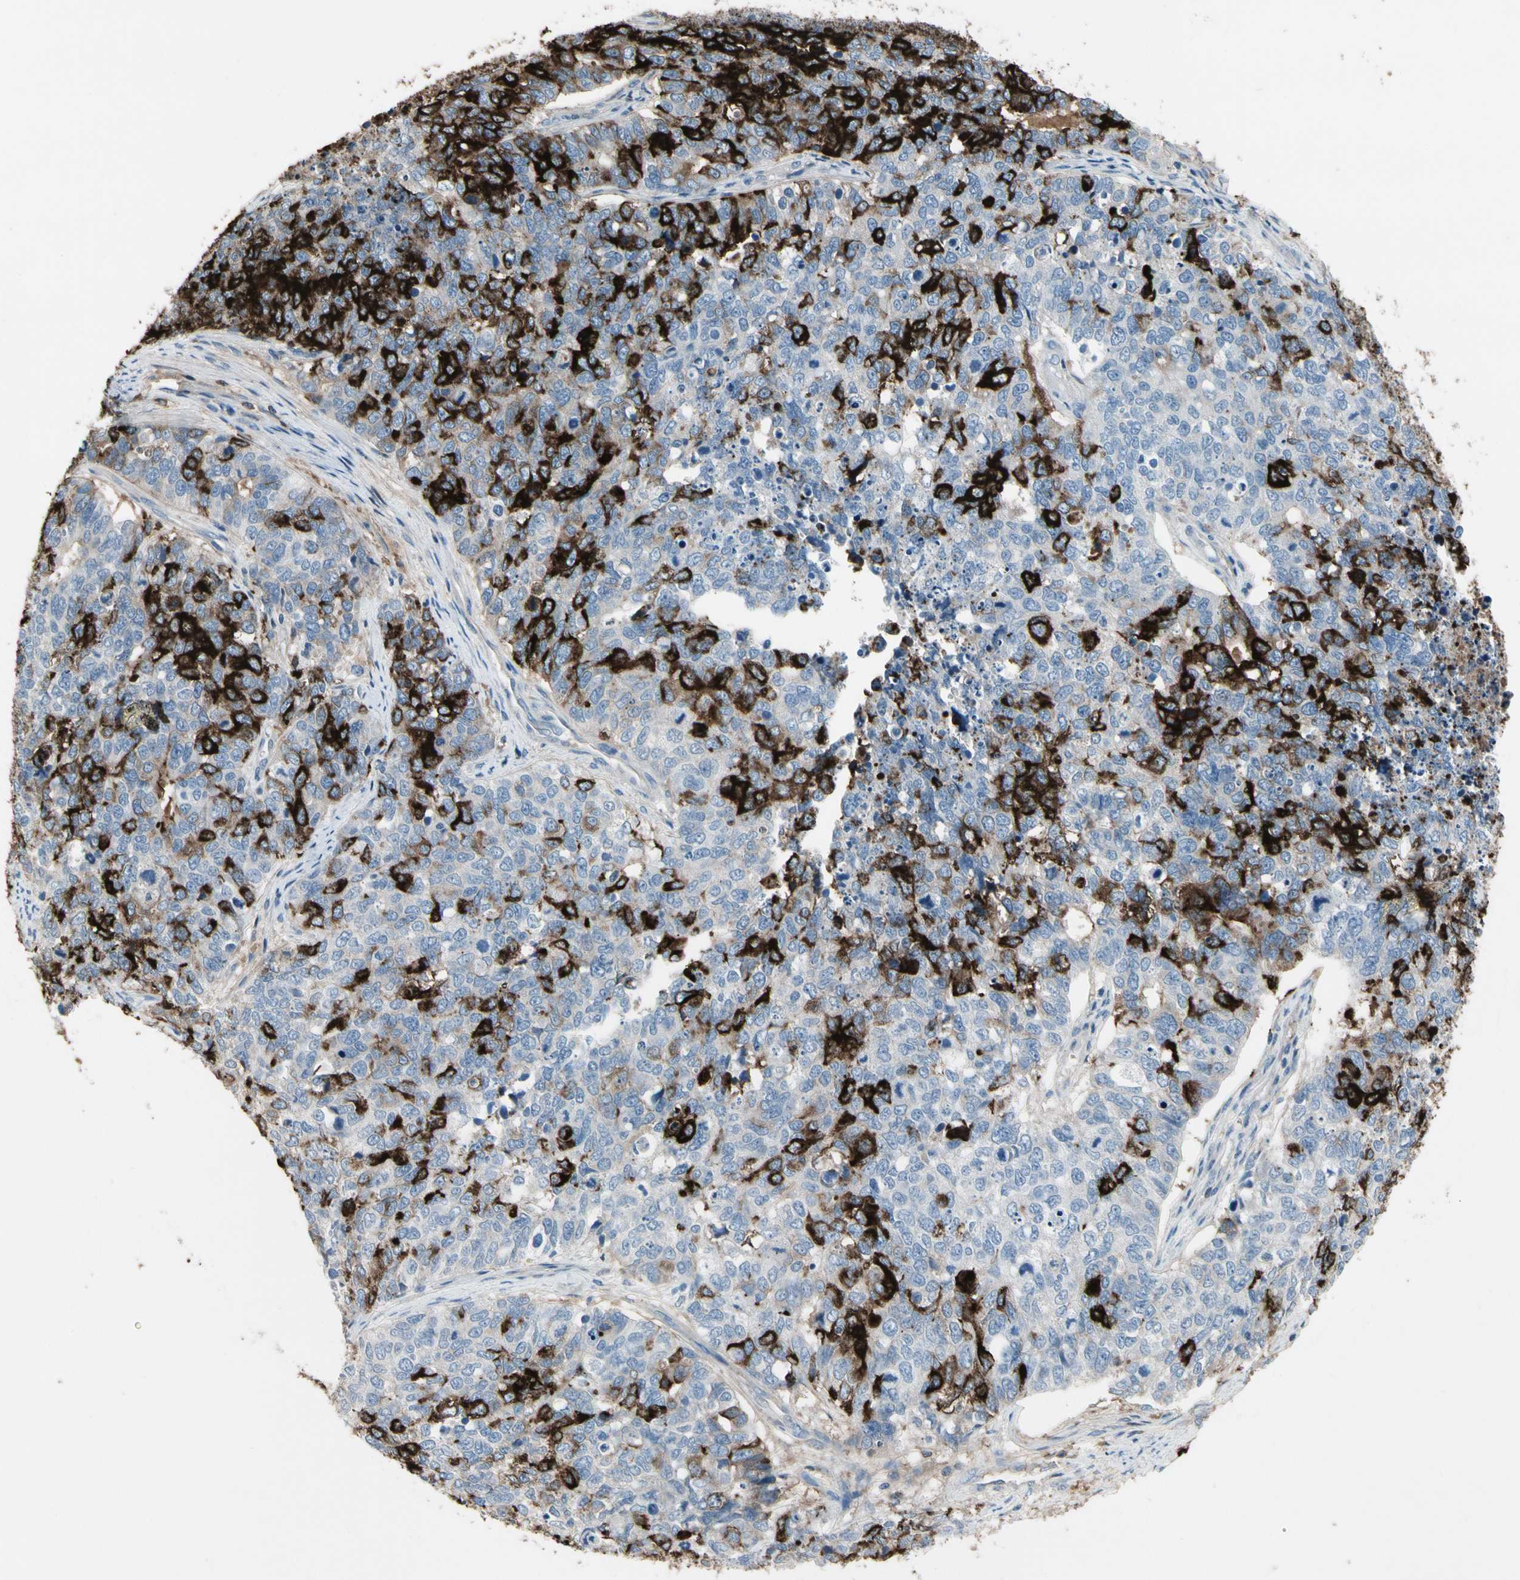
{"staining": {"intensity": "strong", "quantity": "<25%", "location": "cytoplasmic/membranous"}, "tissue": "cervical cancer", "cell_type": "Tumor cells", "image_type": "cancer", "snomed": [{"axis": "morphology", "description": "Squamous cell carcinoma, NOS"}, {"axis": "topography", "description": "Cervix"}], "caption": "Protein expression analysis of human squamous cell carcinoma (cervical) reveals strong cytoplasmic/membranous positivity in about <25% of tumor cells. Ihc stains the protein in brown and the nuclei are stained blue.", "gene": "PIGR", "patient": {"sex": "female", "age": 63}}